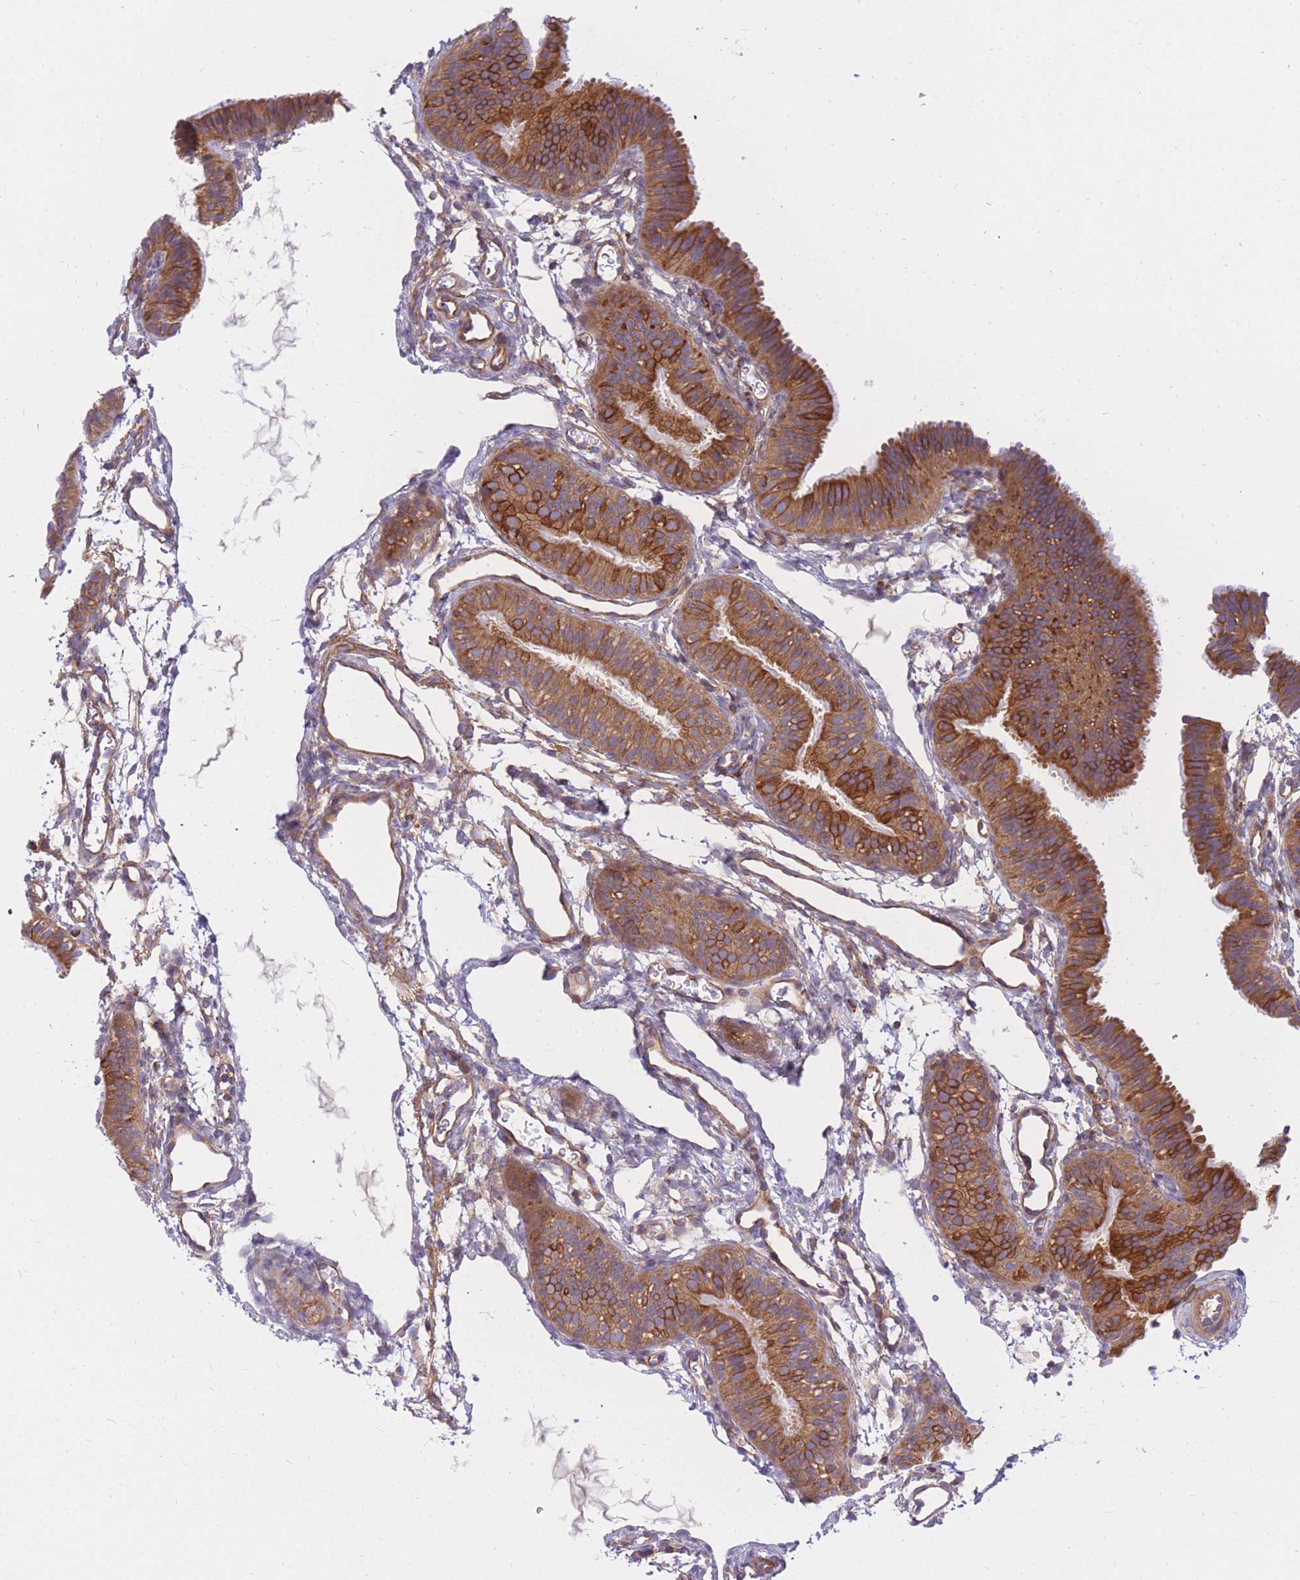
{"staining": {"intensity": "strong", "quantity": ">75%", "location": "cytoplasmic/membranous"}, "tissue": "fallopian tube", "cell_type": "Glandular cells", "image_type": "normal", "snomed": [{"axis": "morphology", "description": "Normal tissue, NOS"}, {"axis": "topography", "description": "Fallopian tube"}], "caption": "Brown immunohistochemical staining in unremarkable human fallopian tube shows strong cytoplasmic/membranous staining in about >75% of glandular cells. (DAB (3,3'-diaminobenzidine) IHC, brown staining for protein, blue staining for nuclei).", "gene": "REM1", "patient": {"sex": "female", "age": 35}}